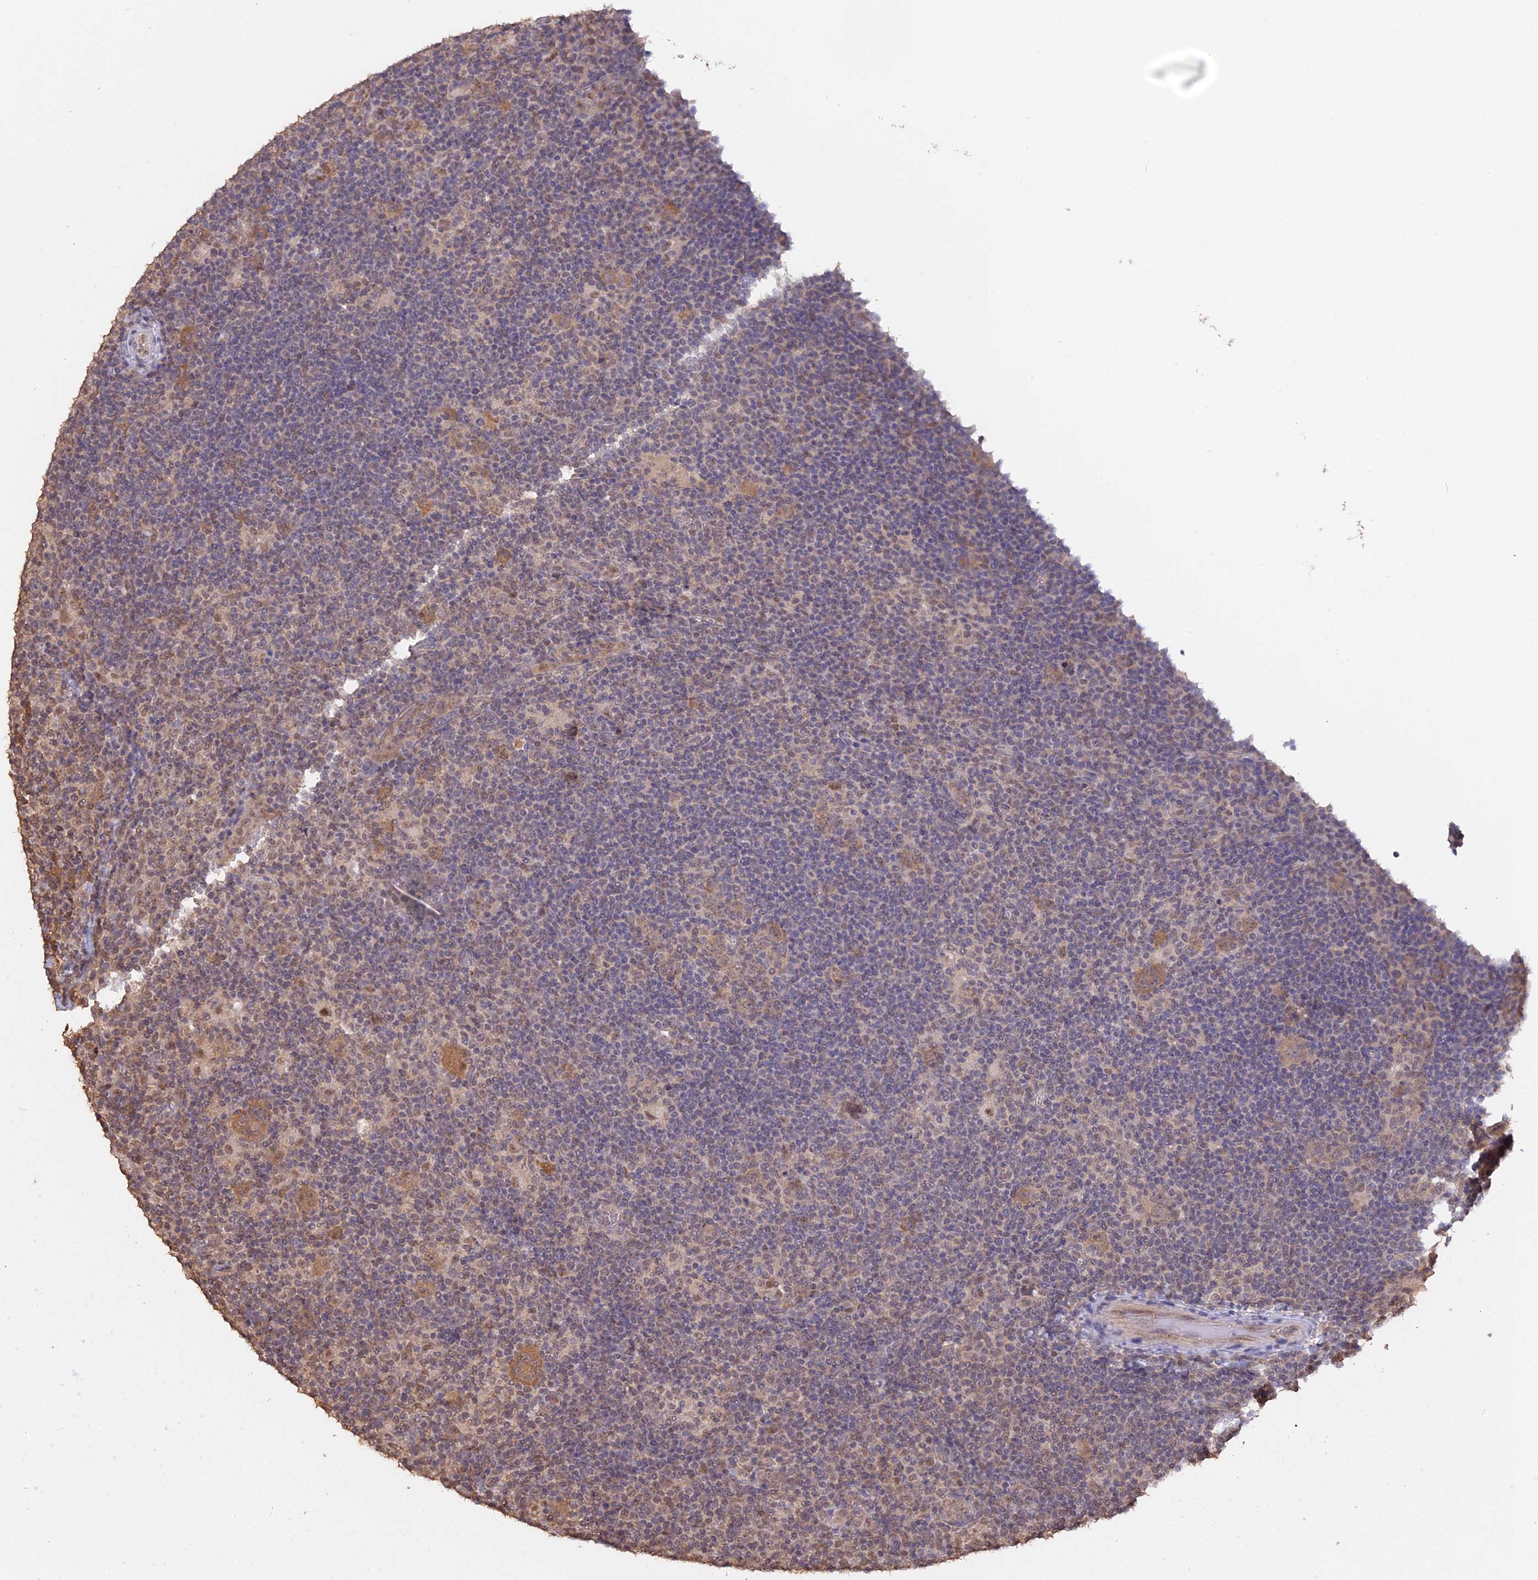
{"staining": {"intensity": "moderate", "quantity": ">75%", "location": "cytoplasmic/membranous"}, "tissue": "lymphoma", "cell_type": "Tumor cells", "image_type": "cancer", "snomed": [{"axis": "morphology", "description": "Hodgkin's disease, NOS"}, {"axis": "topography", "description": "Lymph node"}], "caption": "Brown immunohistochemical staining in human lymphoma displays moderate cytoplasmic/membranous positivity in about >75% of tumor cells.", "gene": "PSMC6", "patient": {"sex": "female", "age": 57}}